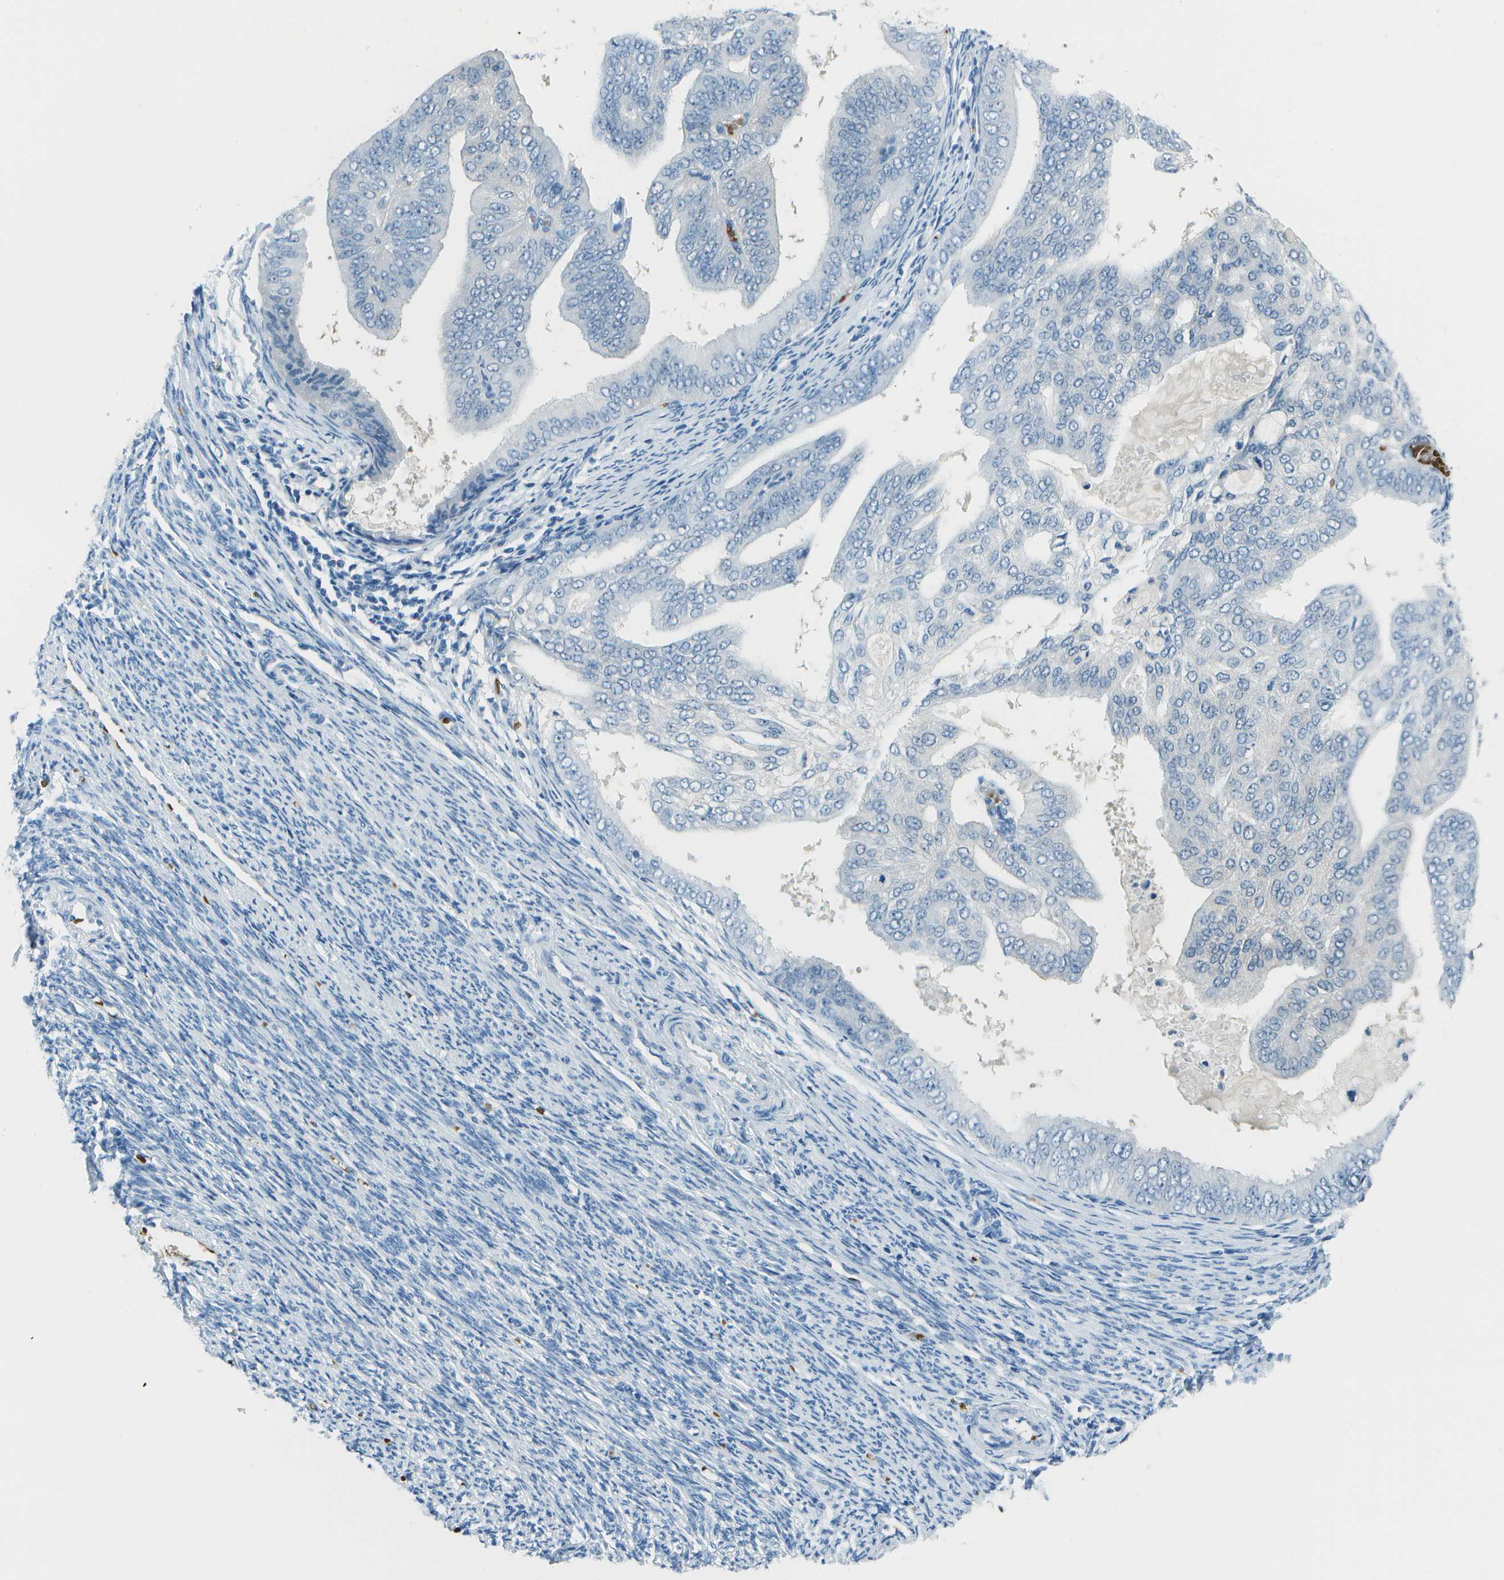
{"staining": {"intensity": "negative", "quantity": "none", "location": "none"}, "tissue": "endometrial cancer", "cell_type": "Tumor cells", "image_type": "cancer", "snomed": [{"axis": "morphology", "description": "Adenocarcinoma, NOS"}, {"axis": "topography", "description": "Endometrium"}], "caption": "Immunohistochemistry (IHC) histopathology image of neoplastic tissue: endometrial cancer stained with DAB exhibits no significant protein staining in tumor cells. (Stains: DAB (3,3'-diaminobenzidine) immunohistochemistry with hematoxylin counter stain, Microscopy: brightfield microscopy at high magnification).", "gene": "ASL", "patient": {"sex": "female", "age": 58}}